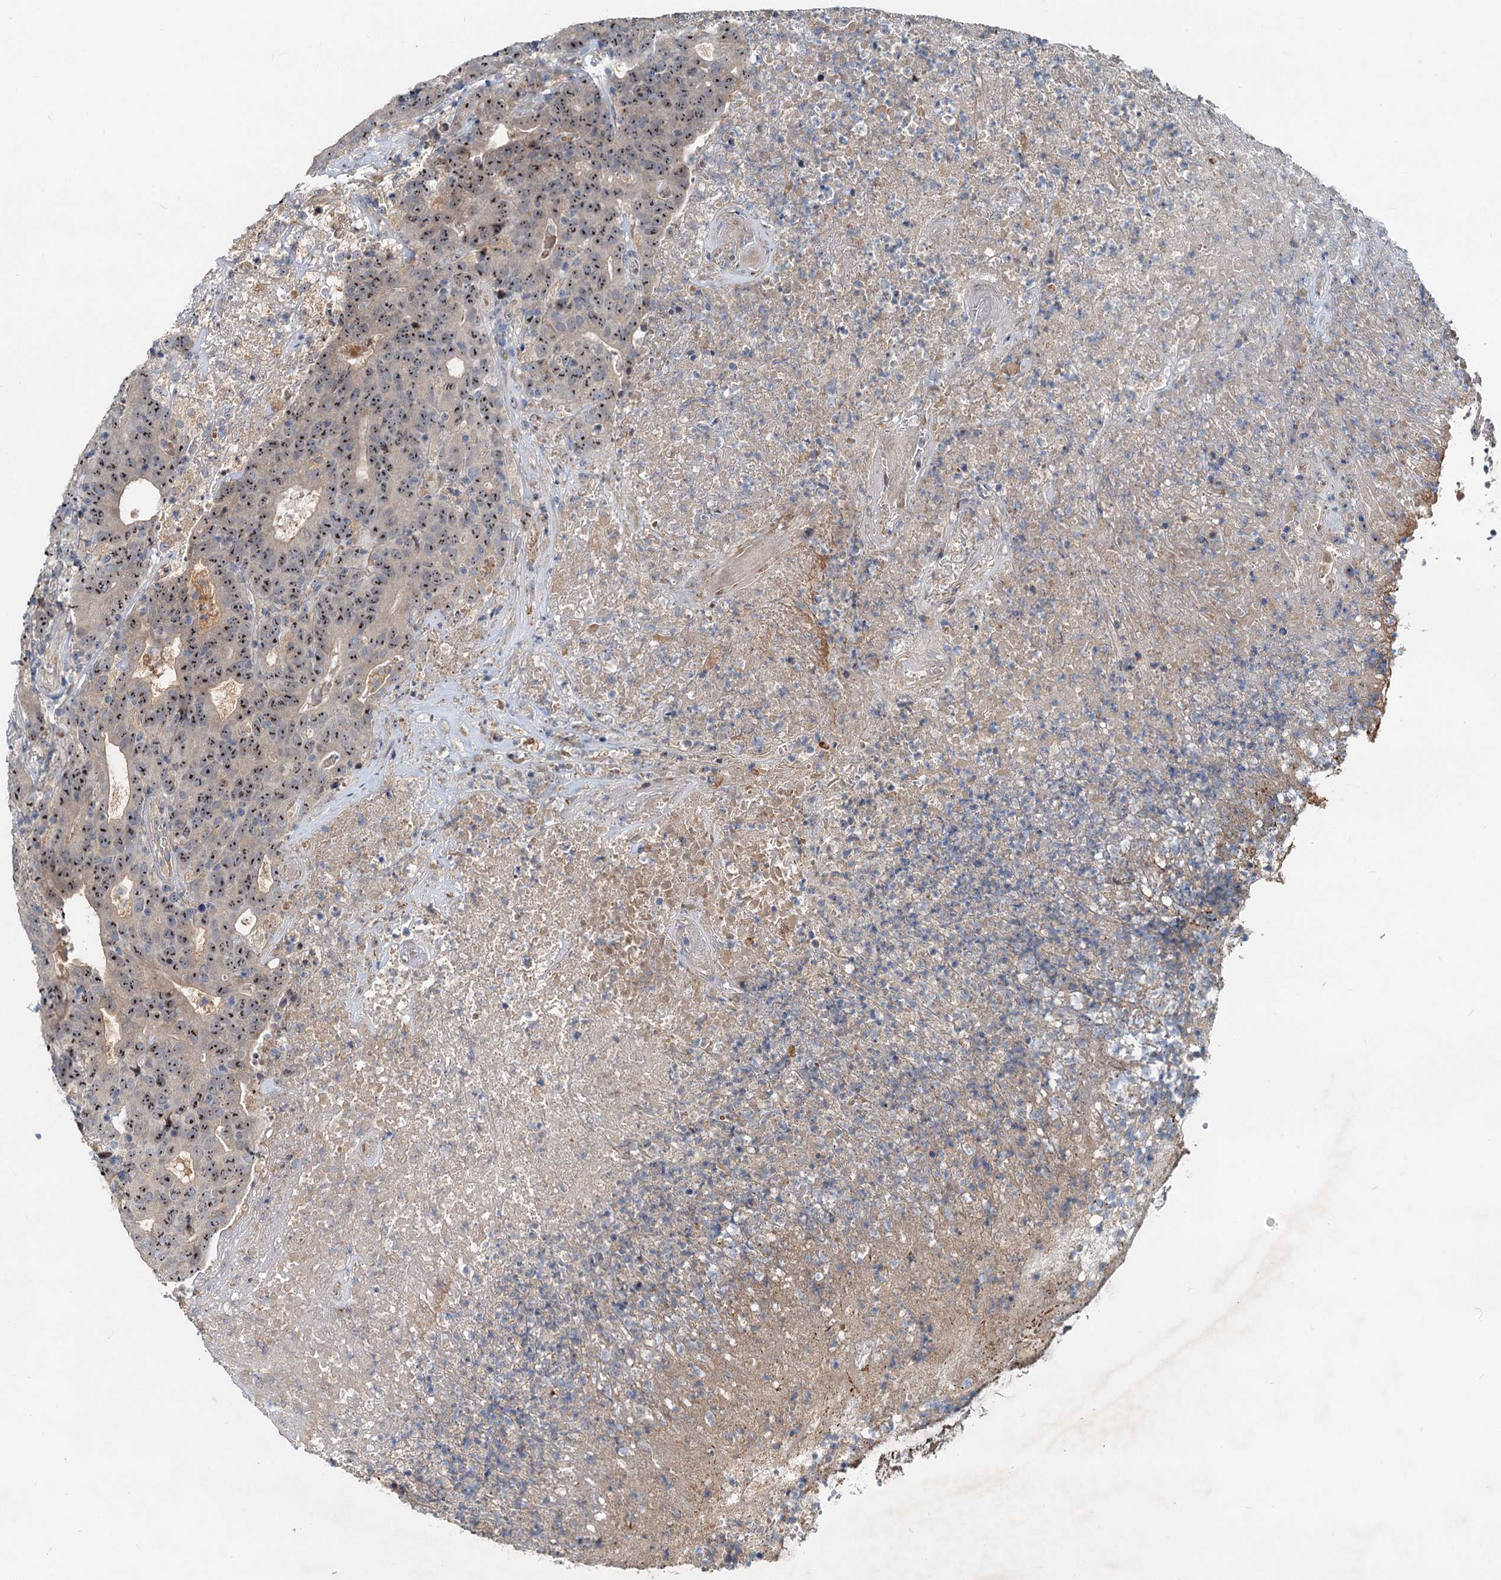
{"staining": {"intensity": "strong", "quantity": ">75%", "location": "nuclear"}, "tissue": "colorectal cancer", "cell_type": "Tumor cells", "image_type": "cancer", "snomed": [{"axis": "morphology", "description": "Adenocarcinoma, NOS"}, {"axis": "topography", "description": "Colon"}], "caption": "Tumor cells demonstrate high levels of strong nuclear staining in approximately >75% of cells in colorectal adenocarcinoma.", "gene": "RGS7BP", "patient": {"sex": "female", "age": 75}}